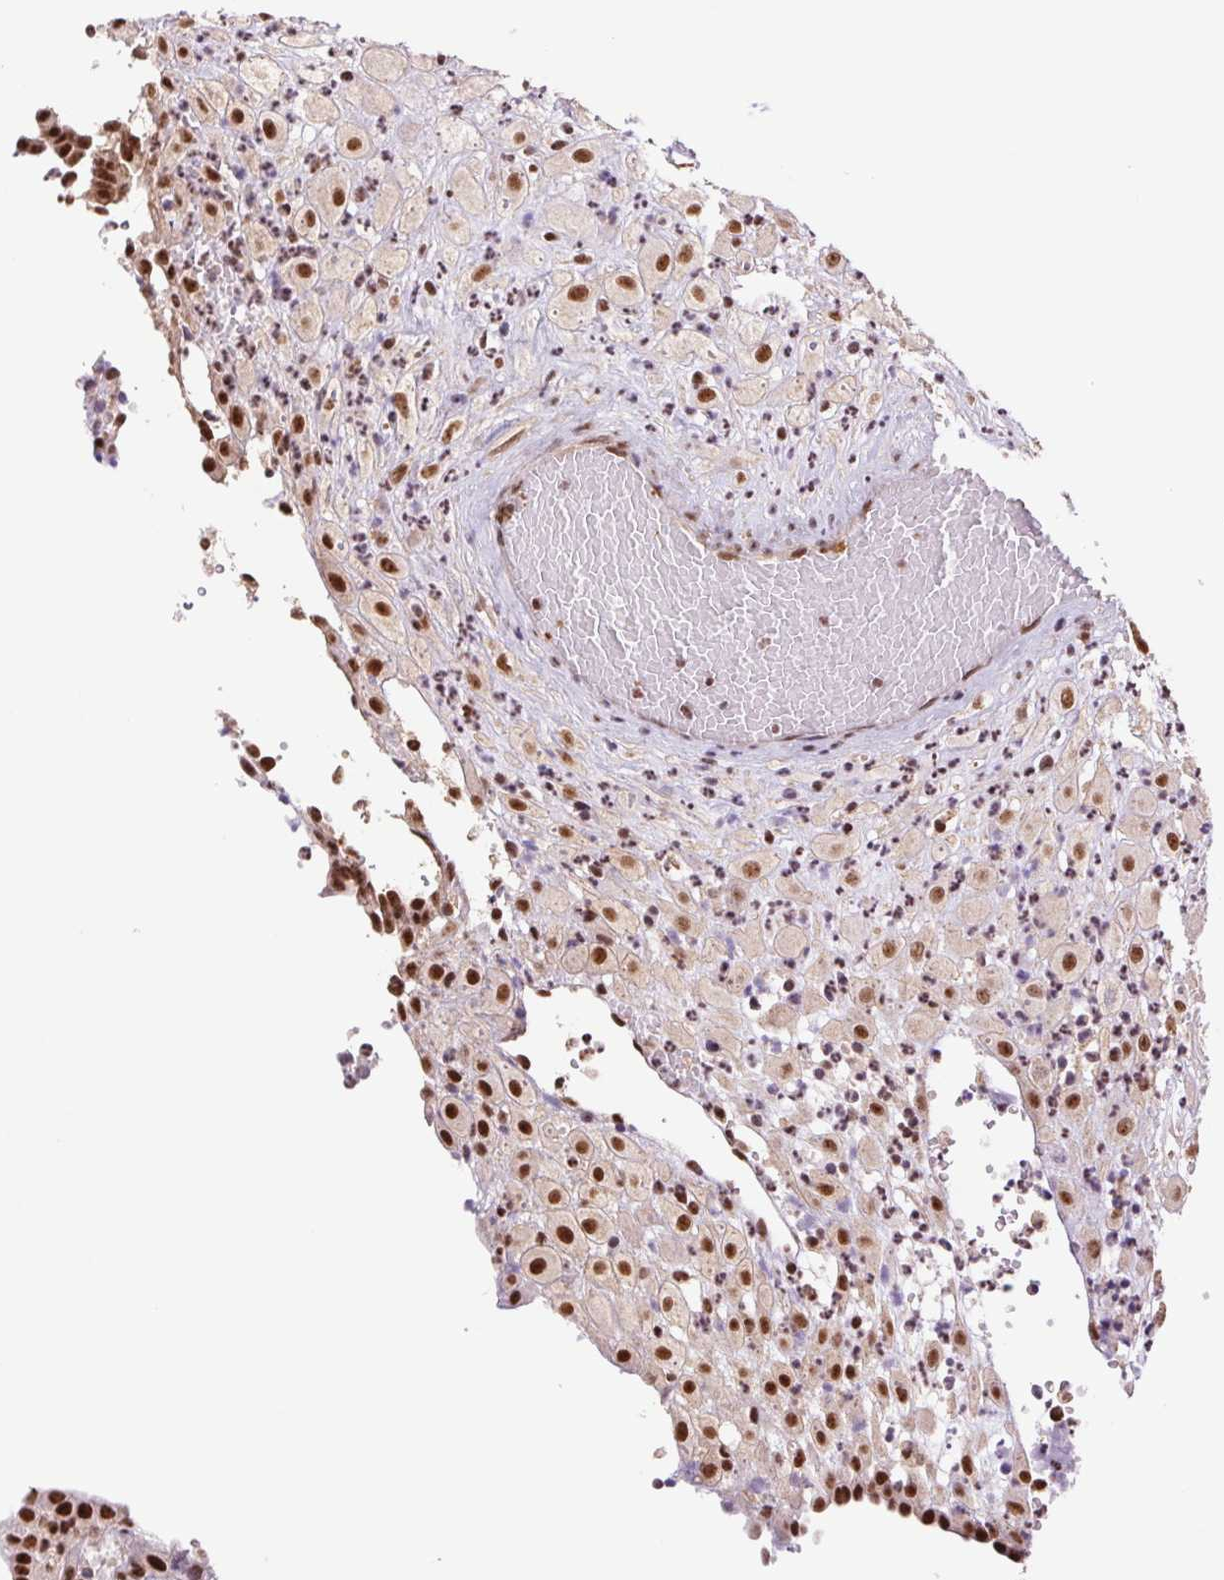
{"staining": {"intensity": "strong", "quantity": ">75%", "location": "nuclear"}, "tissue": "placenta", "cell_type": "Decidual cells", "image_type": "normal", "snomed": [{"axis": "morphology", "description": "Normal tissue, NOS"}, {"axis": "topography", "description": "Placenta"}], "caption": "Placenta stained with DAB (3,3'-diaminobenzidine) immunohistochemistry (IHC) exhibits high levels of strong nuclear staining in about >75% of decidual cells. Immunohistochemistry (ihc) stains the protein in brown and the nuclei are stained blue.", "gene": "CWC25", "patient": {"sex": "female", "age": 24}}